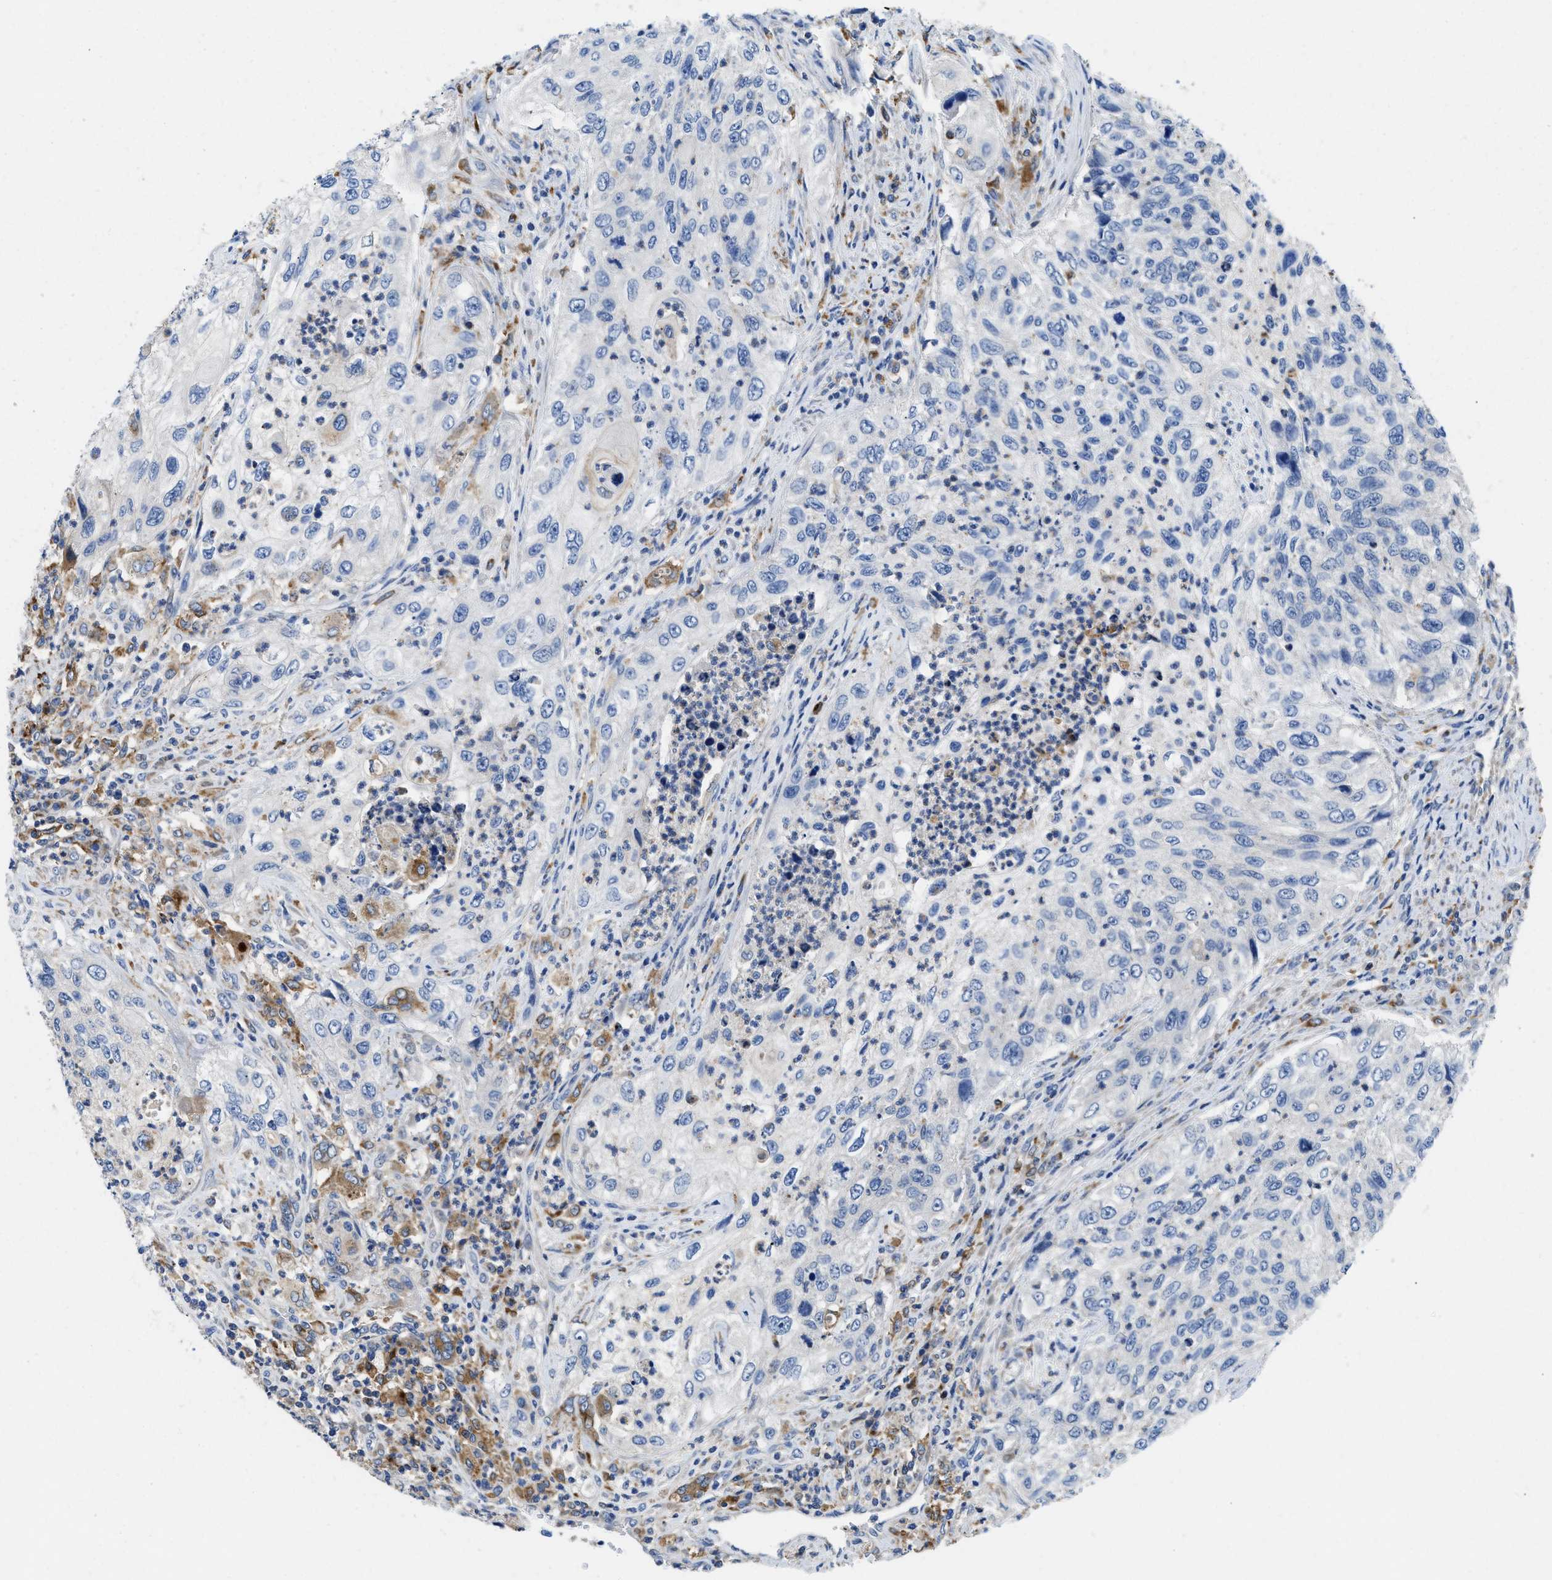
{"staining": {"intensity": "negative", "quantity": "none", "location": "none"}, "tissue": "urothelial cancer", "cell_type": "Tumor cells", "image_type": "cancer", "snomed": [{"axis": "morphology", "description": "Urothelial carcinoma, High grade"}, {"axis": "topography", "description": "Urinary bladder"}], "caption": "An IHC histopathology image of urothelial cancer is shown. There is no staining in tumor cells of urothelial cancer.", "gene": "ENPP4", "patient": {"sex": "female", "age": 60}}